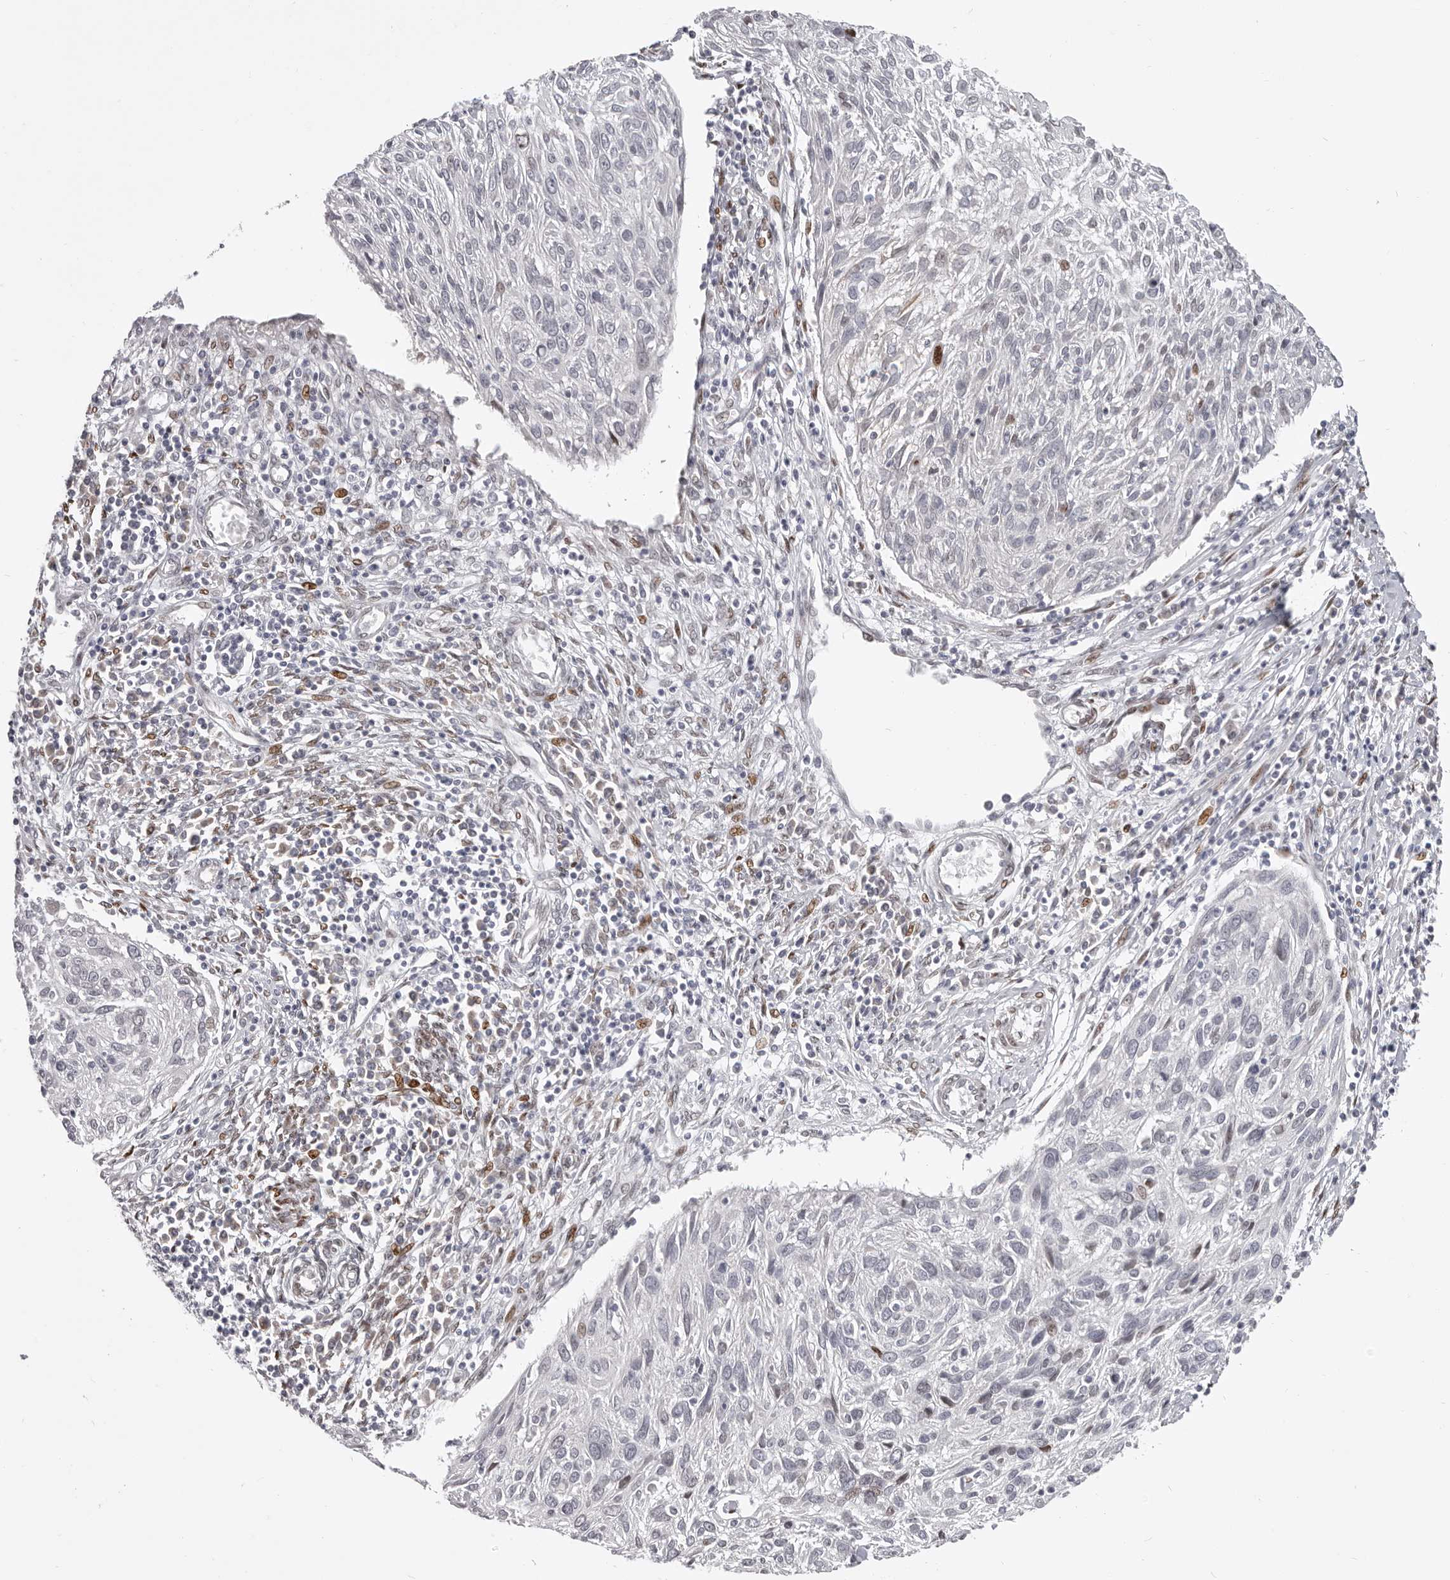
{"staining": {"intensity": "moderate", "quantity": "<25%", "location": "nuclear"}, "tissue": "cervical cancer", "cell_type": "Tumor cells", "image_type": "cancer", "snomed": [{"axis": "morphology", "description": "Squamous cell carcinoma, NOS"}, {"axis": "topography", "description": "Cervix"}], "caption": "This is a histology image of IHC staining of cervical cancer (squamous cell carcinoma), which shows moderate expression in the nuclear of tumor cells.", "gene": "SRP19", "patient": {"sex": "female", "age": 51}}